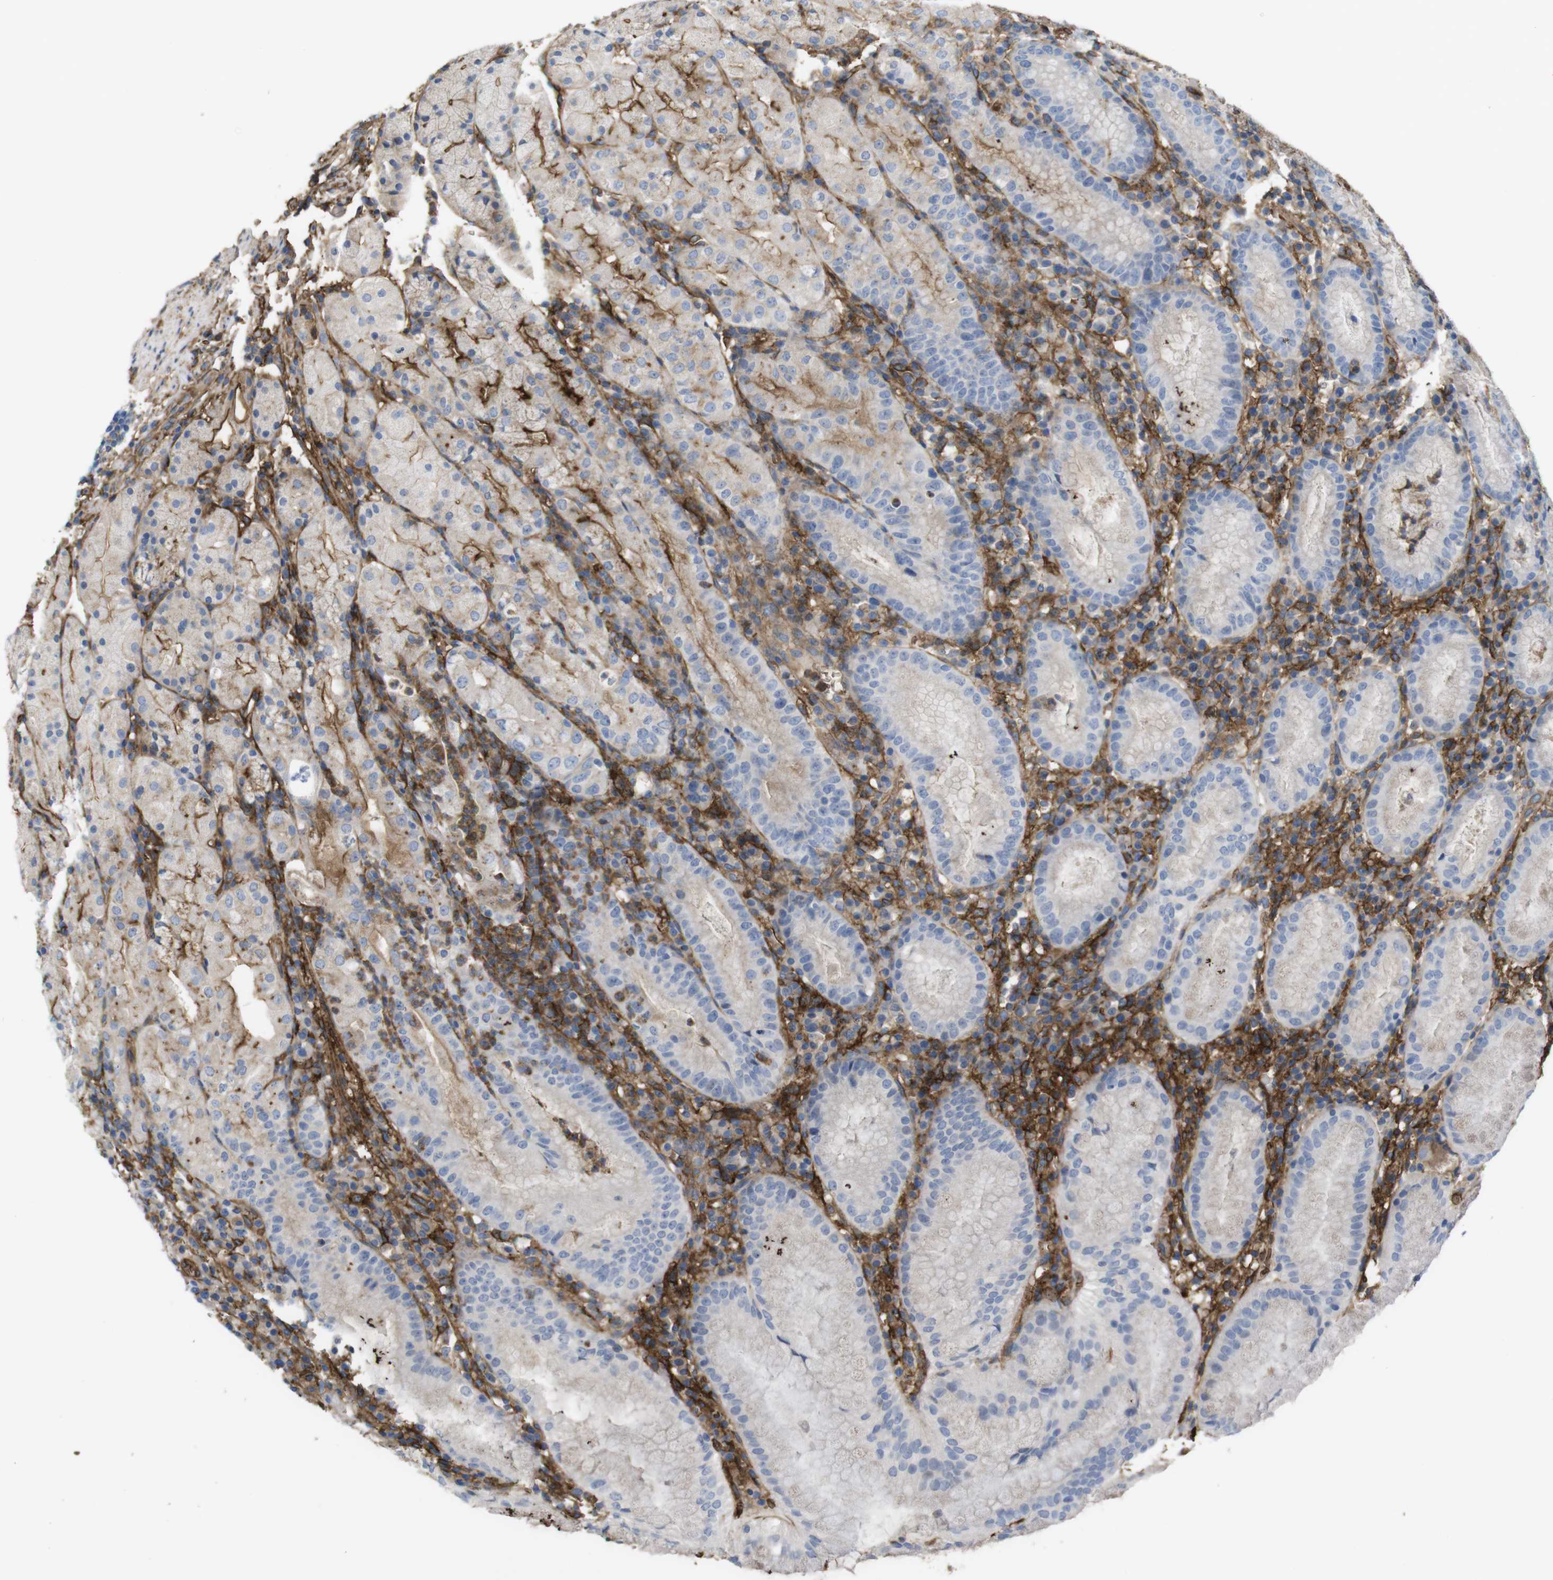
{"staining": {"intensity": "moderate", "quantity": "25%-75%", "location": "cytoplasmic/membranous"}, "tissue": "stomach", "cell_type": "Glandular cells", "image_type": "normal", "snomed": [{"axis": "morphology", "description": "Normal tissue, NOS"}, {"axis": "topography", "description": "Stomach"}, {"axis": "topography", "description": "Stomach, lower"}], "caption": "Protein expression by immunohistochemistry (IHC) shows moderate cytoplasmic/membranous positivity in about 25%-75% of glandular cells in benign stomach.", "gene": "CYBRD1", "patient": {"sex": "female", "age": 75}}